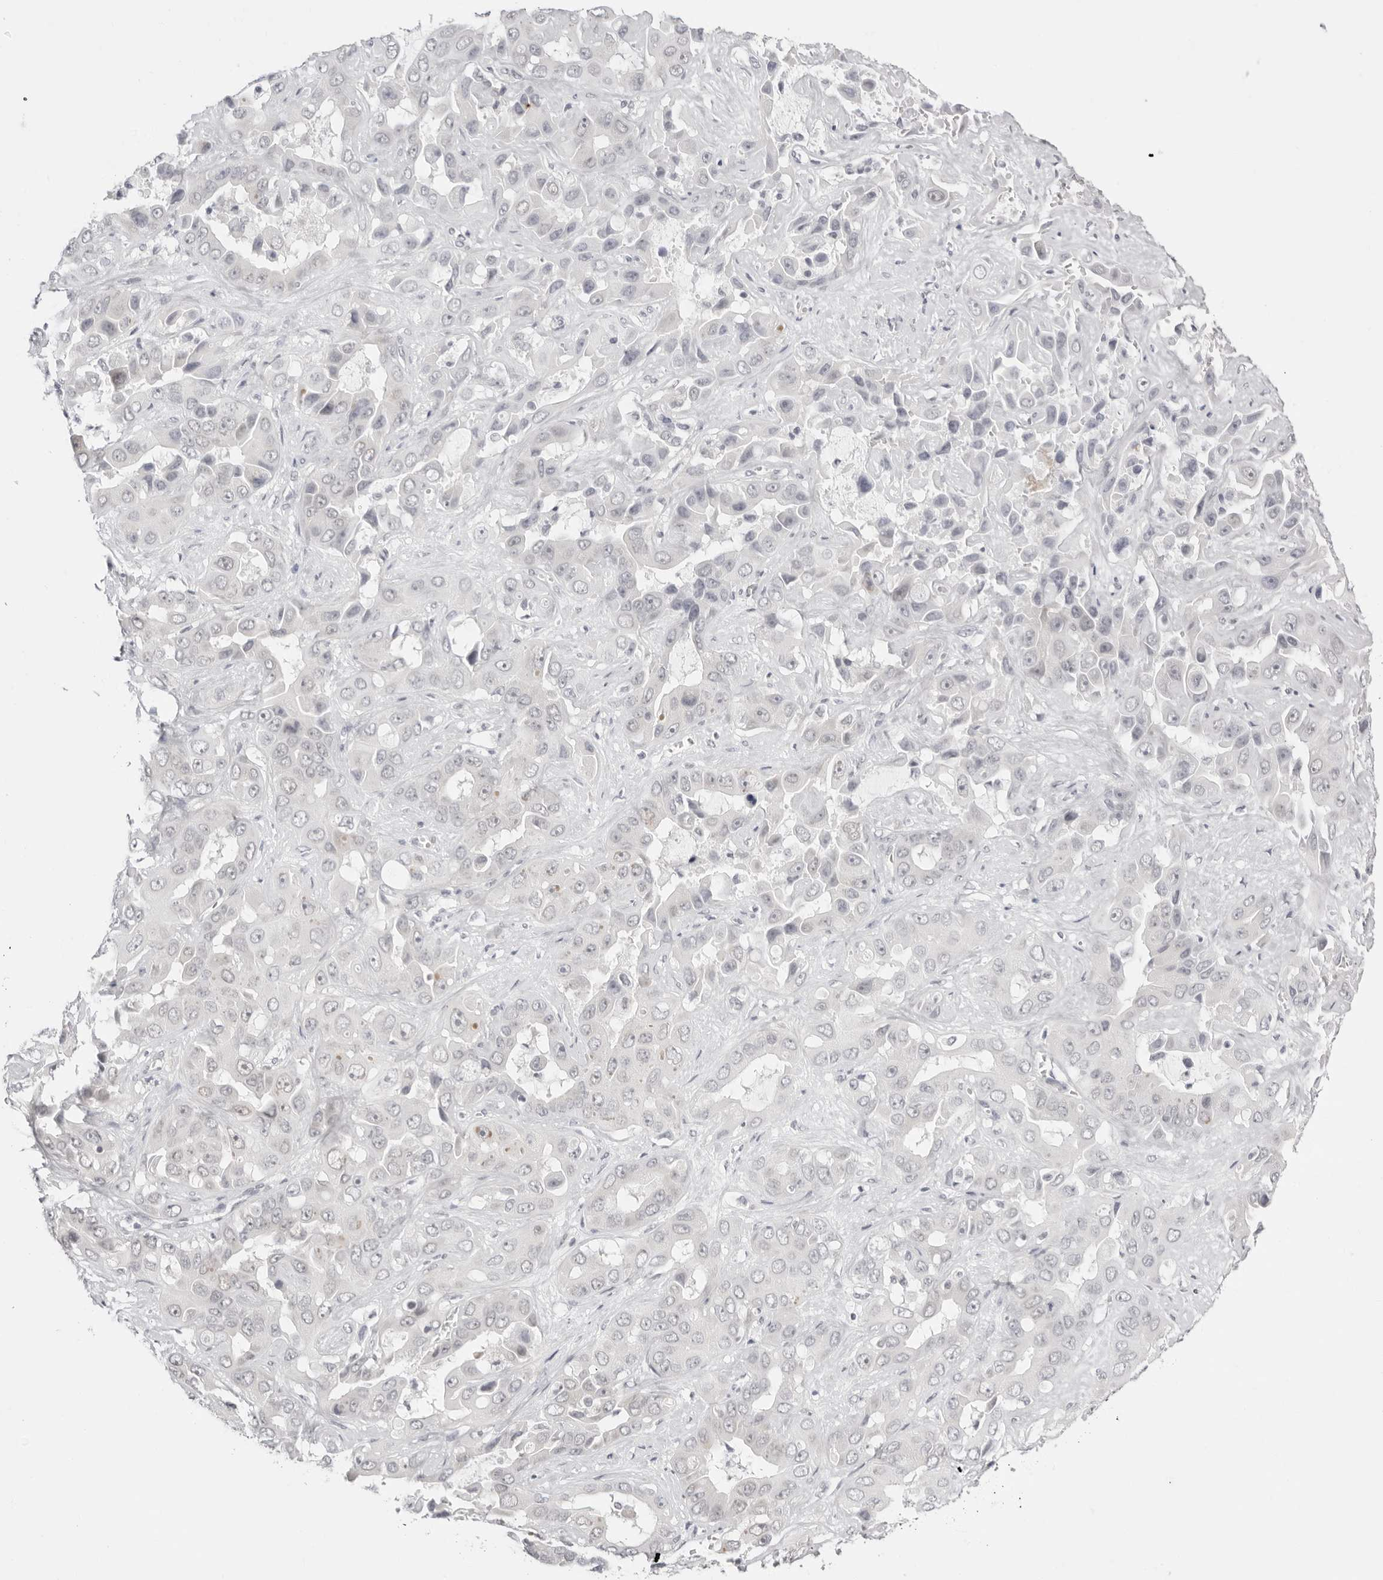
{"staining": {"intensity": "negative", "quantity": "none", "location": "none"}, "tissue": "liver cancer", "cell_type": "Tumor cells", "image_type": "cancer", "snomed": [{"axis": "morphology", "description": "Cholangiocarcinoma"}, {"axis": "topography", "description": "Liver"}], "caption": "Cholangiocarcinoma (liver) stained for a protein using immunohistochemistry (IHC) exhibits no expression tumor cells.", "gene": "PPP2R5C", "patient": {"sex": "female", "age": 52}}